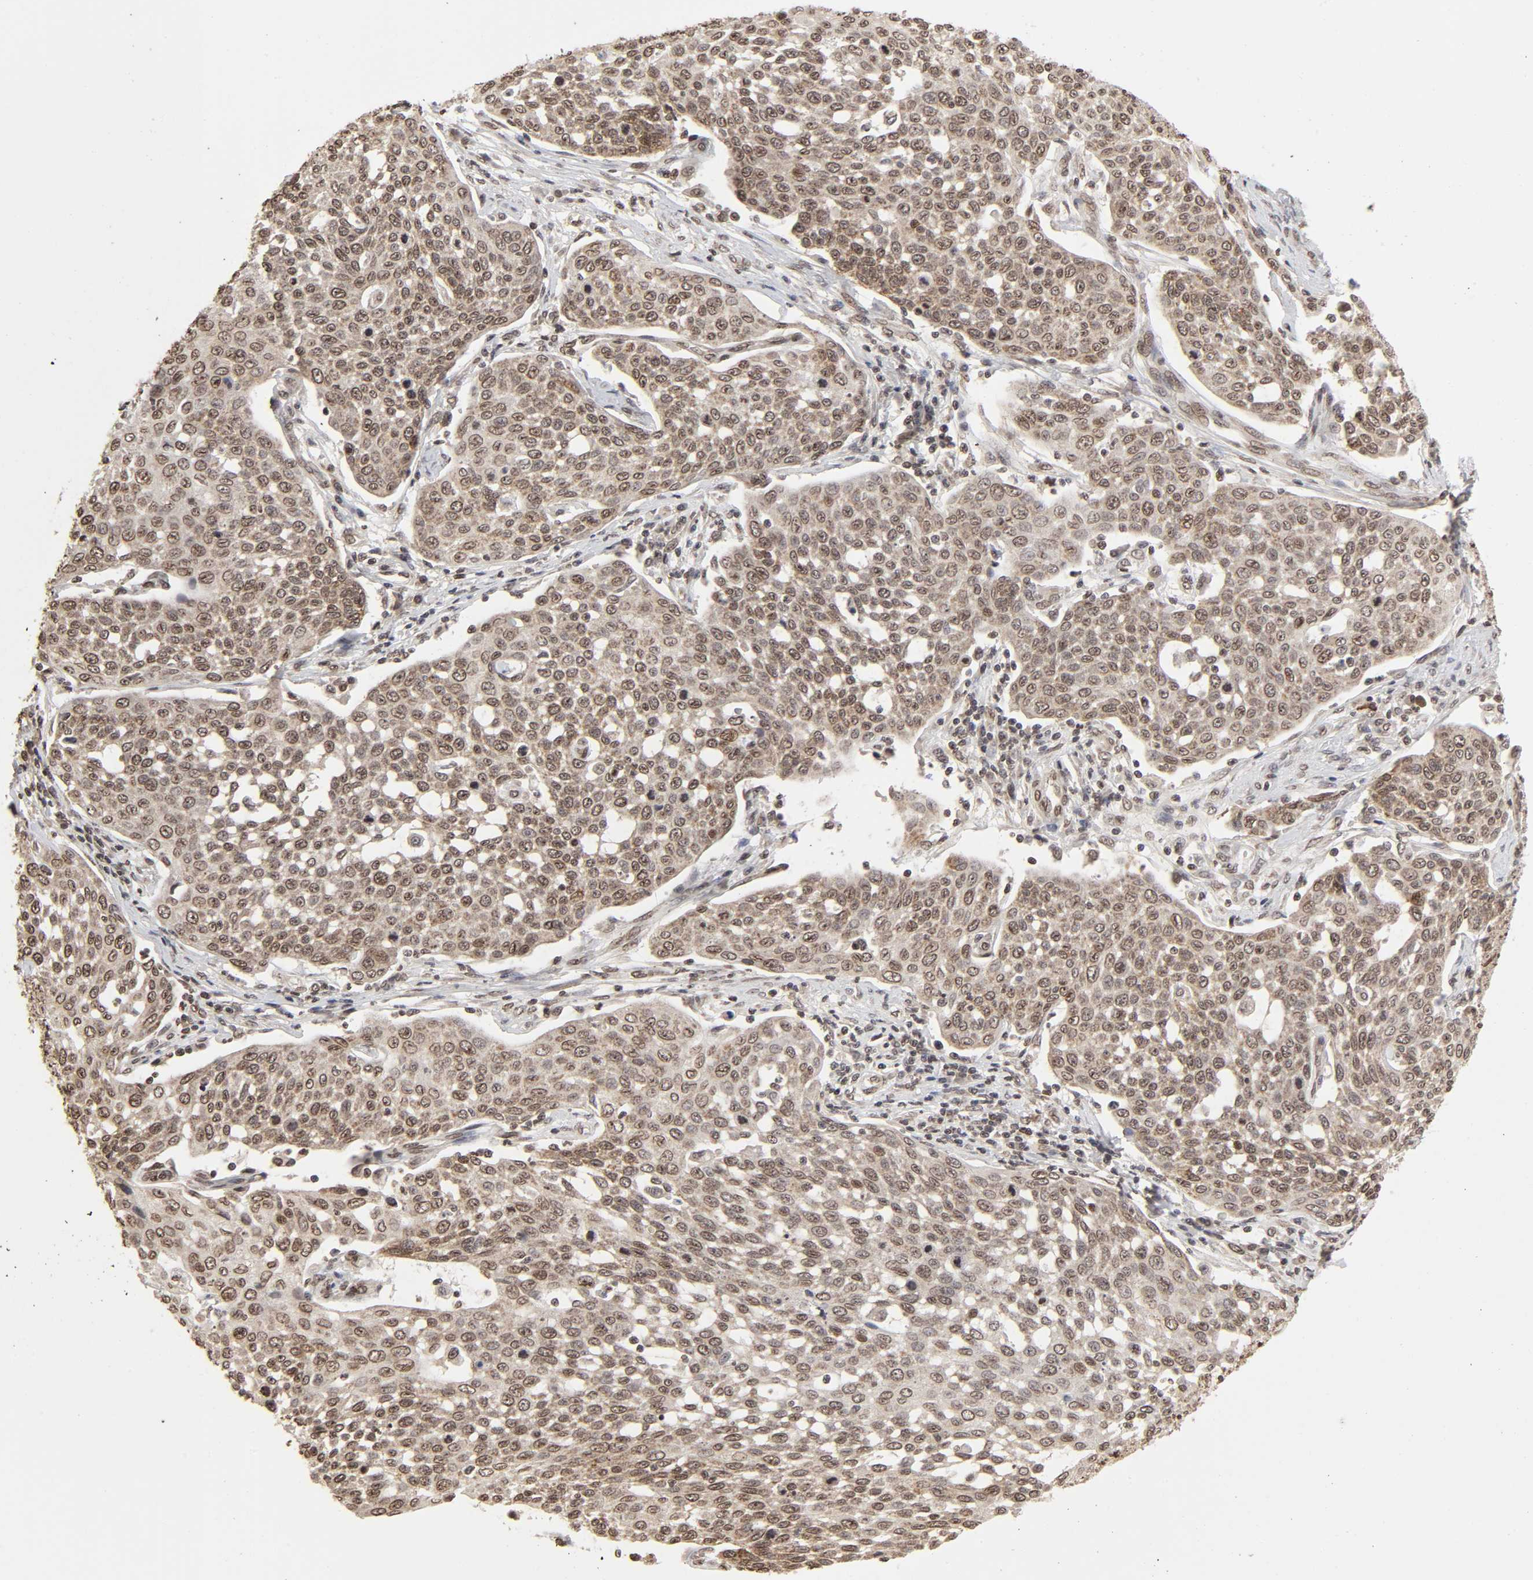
{"staining": {"intensity": "moderate", "quantity": ">75%", "location": "cytoplasmic/membranous,nuclear"}, "tissue": "cervical cancer", "cell_type": "Tumor cells", "image_type": "cancer", "snomed": [{"axis": "morphology", "description": "Squamous cell carcinoma, NOS"}, {"axis": "topography", "description": "Cervix"}], "caption": "This is an image of immunohistochemistry (IHC) staining of squamous cell carcinoma (cervical), which shows moderate positivity in the cytoplasmic/membranous and nuclear of tumor cells.", "gene": "MLLT6", "patient": {"sex": "female", "age": 34}}